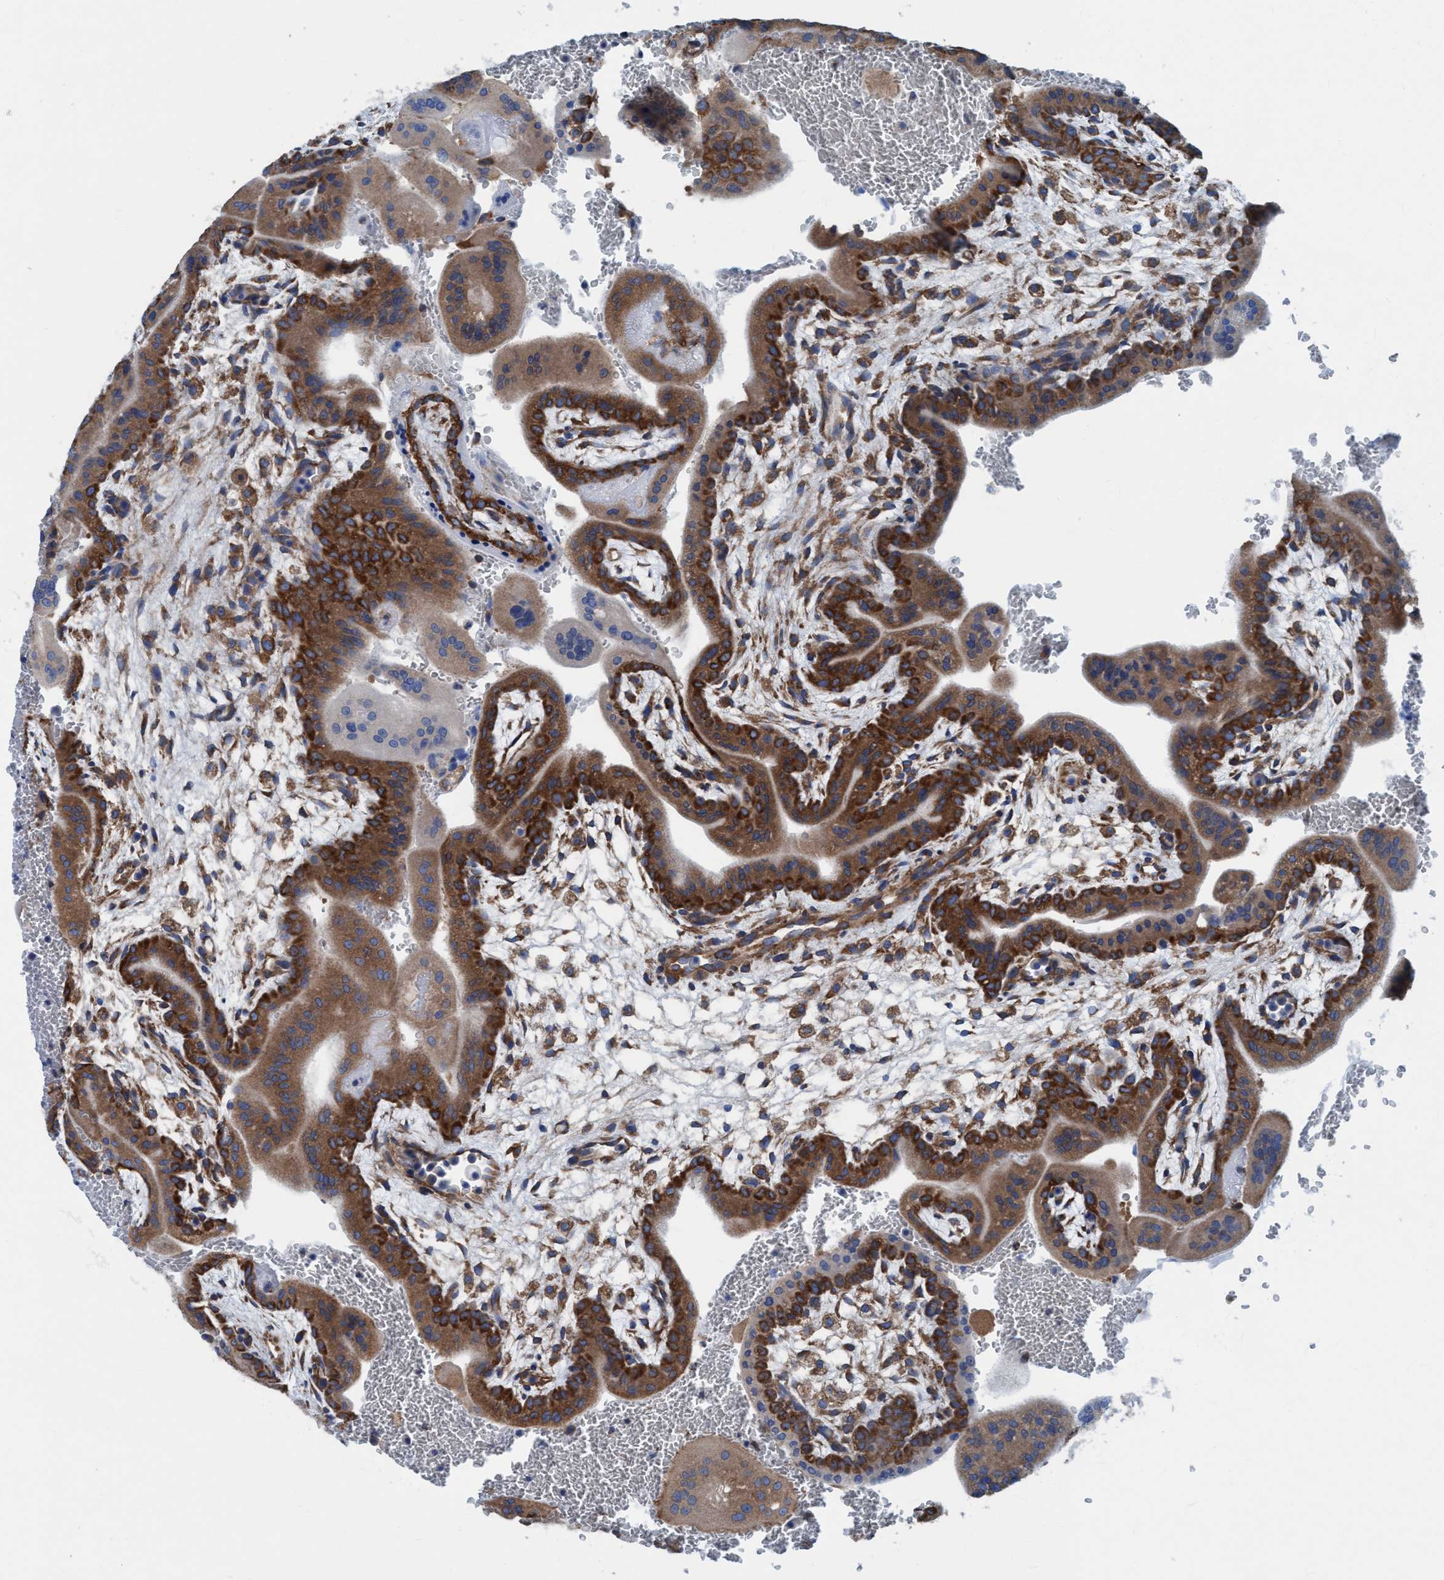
{"staining": {"intensity": "weak", "quantity": ">75%", "location": "cytoplasmic/membranous"}, "tissue": "placenta", "cell_type": "Decidual cells", "image_type": "normal", "snomed": [{"axis": "morphology", "description": "Normal tissue, NOS"}, {"axis": "topography", "description": "Placenta"}], "caption": "High-power microscopy captured an immunohistochemistry (IHC) micrograph of normal placenta, revealing weak cytoplasmic/membranous staining in about >75% of decidual cells.", "gene": "NMT1", "patient": {"sex": "female", "age": 35}}